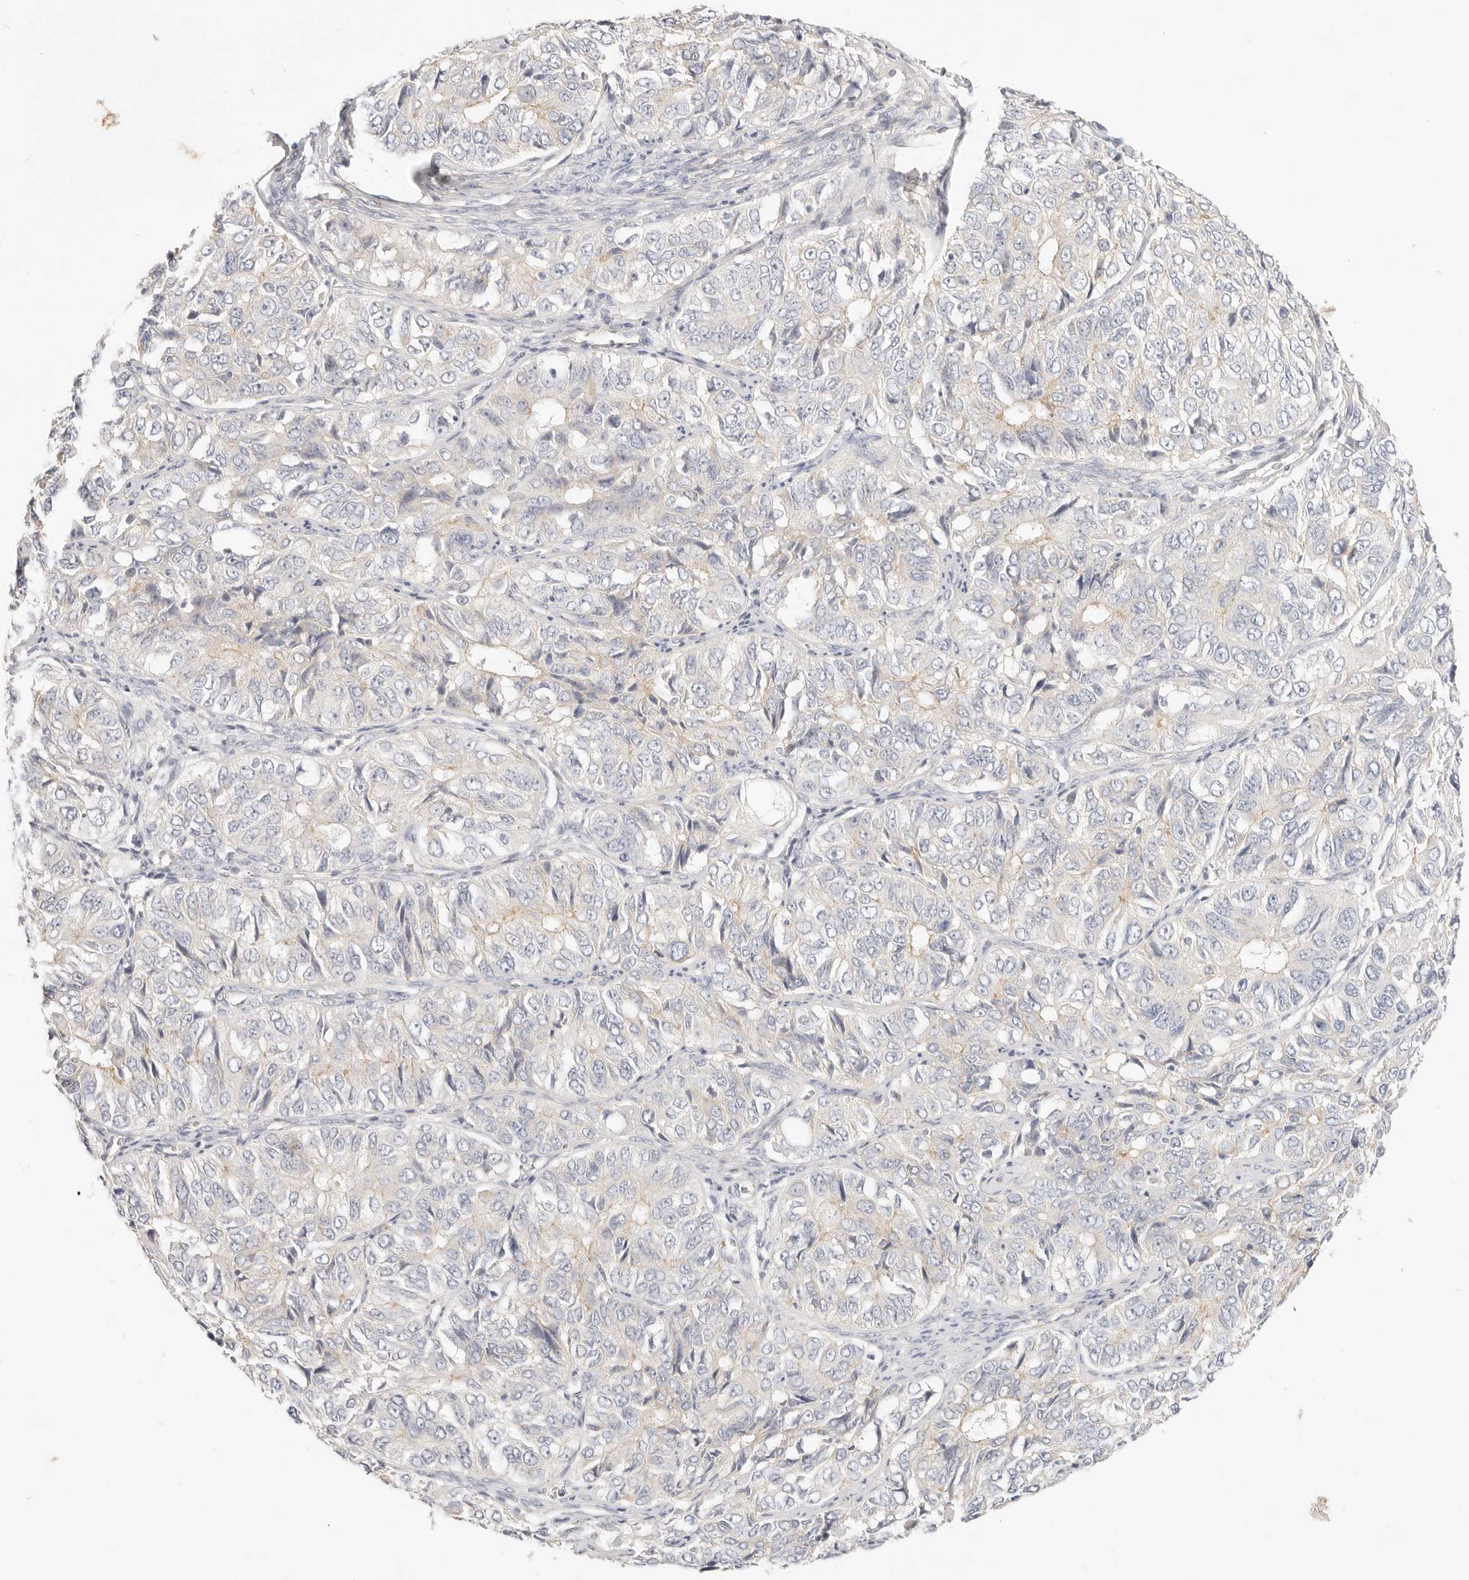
{"staining": {"intensity": "negative", "quantity": "none", "location": "none"}, "tissue": "ovarian cancer", "cell_type": "Tumor cells", "image_type": "cancer", "snomed": [{"axis": "morphology", "description": "Carcinoma, endometroid"}, {"axis": "topography", "description": "Ovary"}], "caption": "This is a image of immunohistochemistry (IHC) staining of ovarian cancer, which shows no staining in tumor cells.", "gene": "UBXN10", "patient": {"sex": "female", "age": 51}}